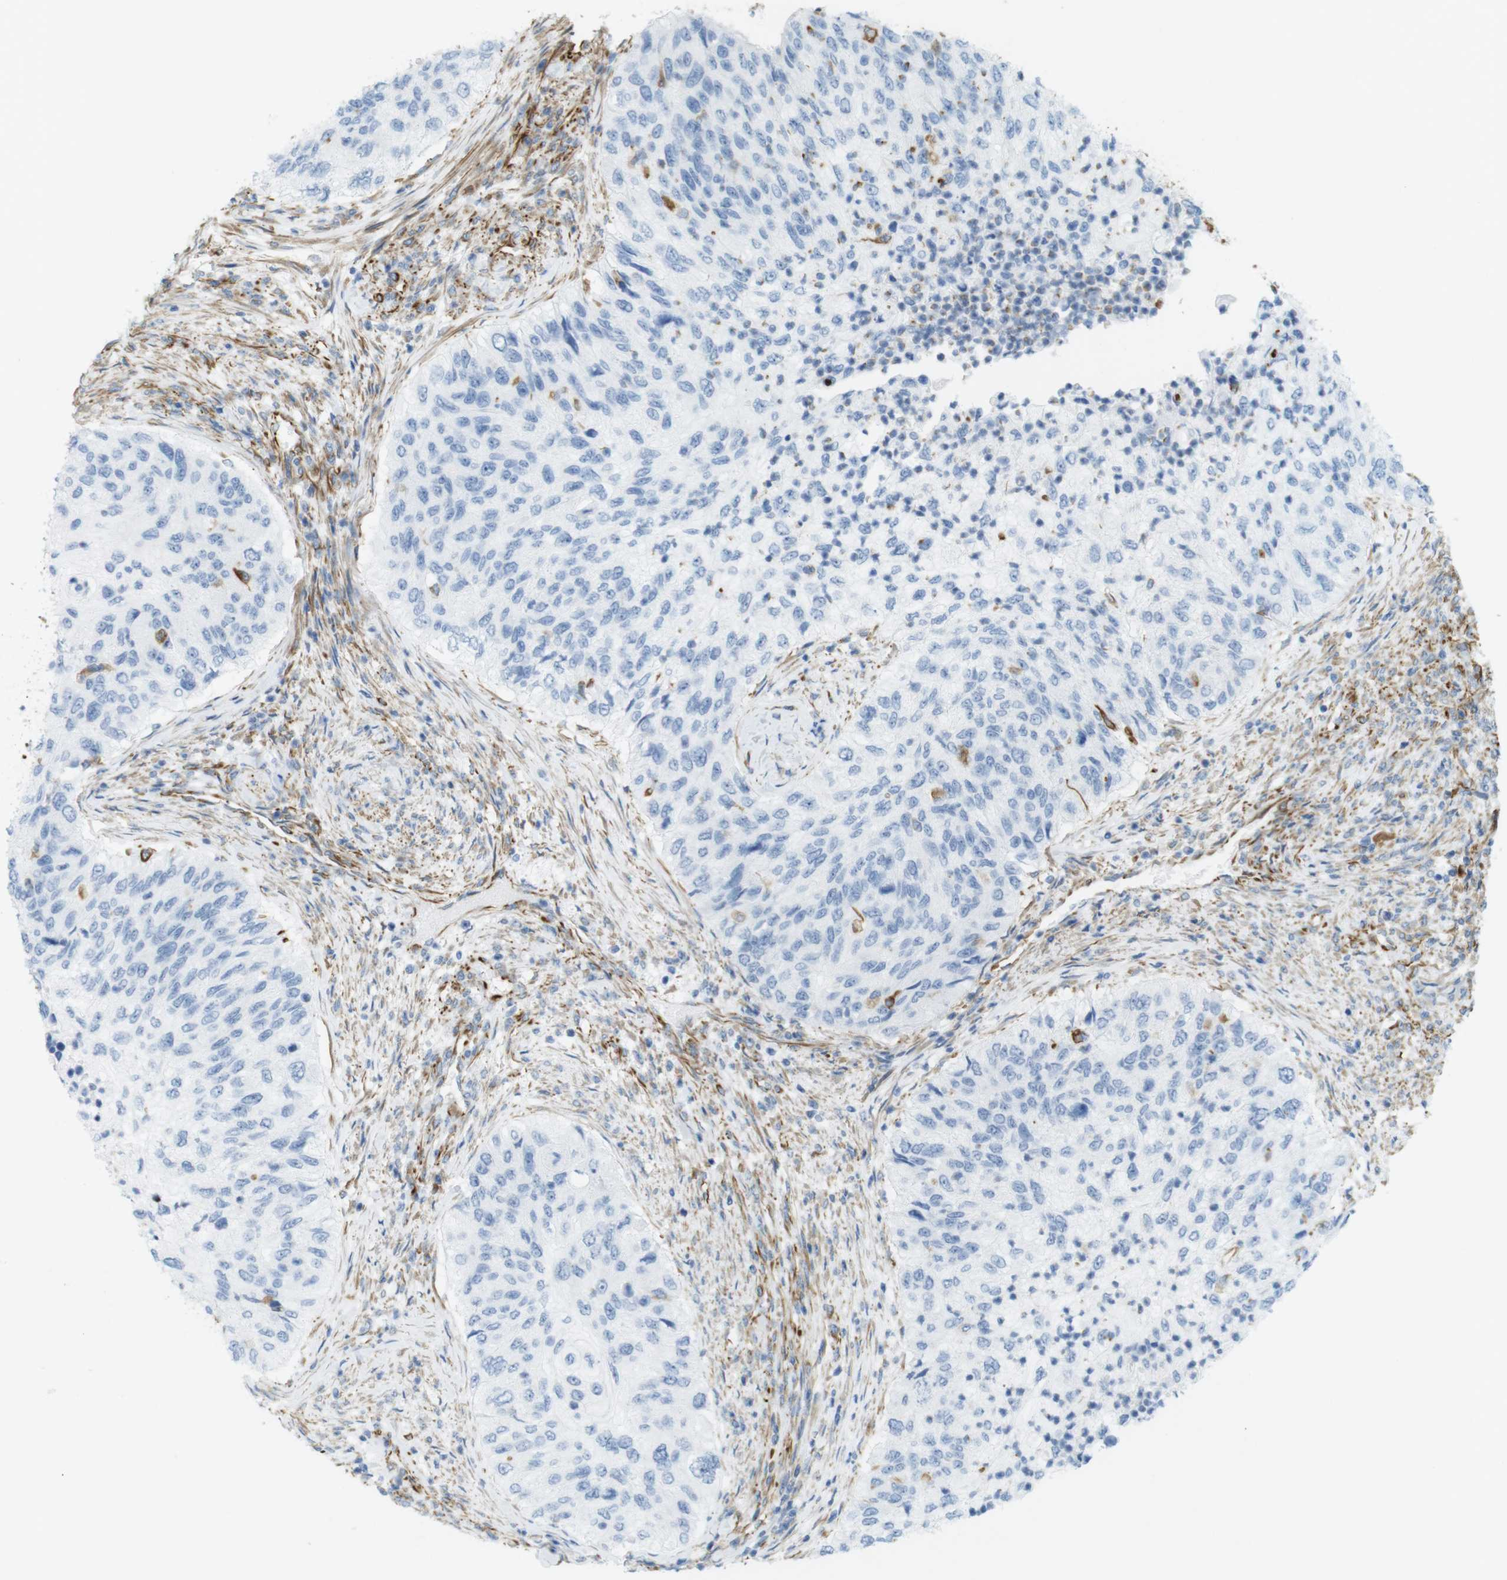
{"staining": {"intensity": "negative", "quantity": "none", "location": "none"}, "tissue": "urothelial cancer", "cell_type": "Tumor cells", "image_type": "cancer", "snomed": [{"axis": "morphology", "description": "Urothelial carcinoma, High grade"}, {"axis": "topography", "description": "Urinary bladder"}], "caption": "An immunohistochemistry (IHC) photomicrograph of urothelial cancer is shown. There is no staining in tumor cells of urothelial cancer.", "gene": "MS4A10", "patient": {"sex": "female", "age": 60}}